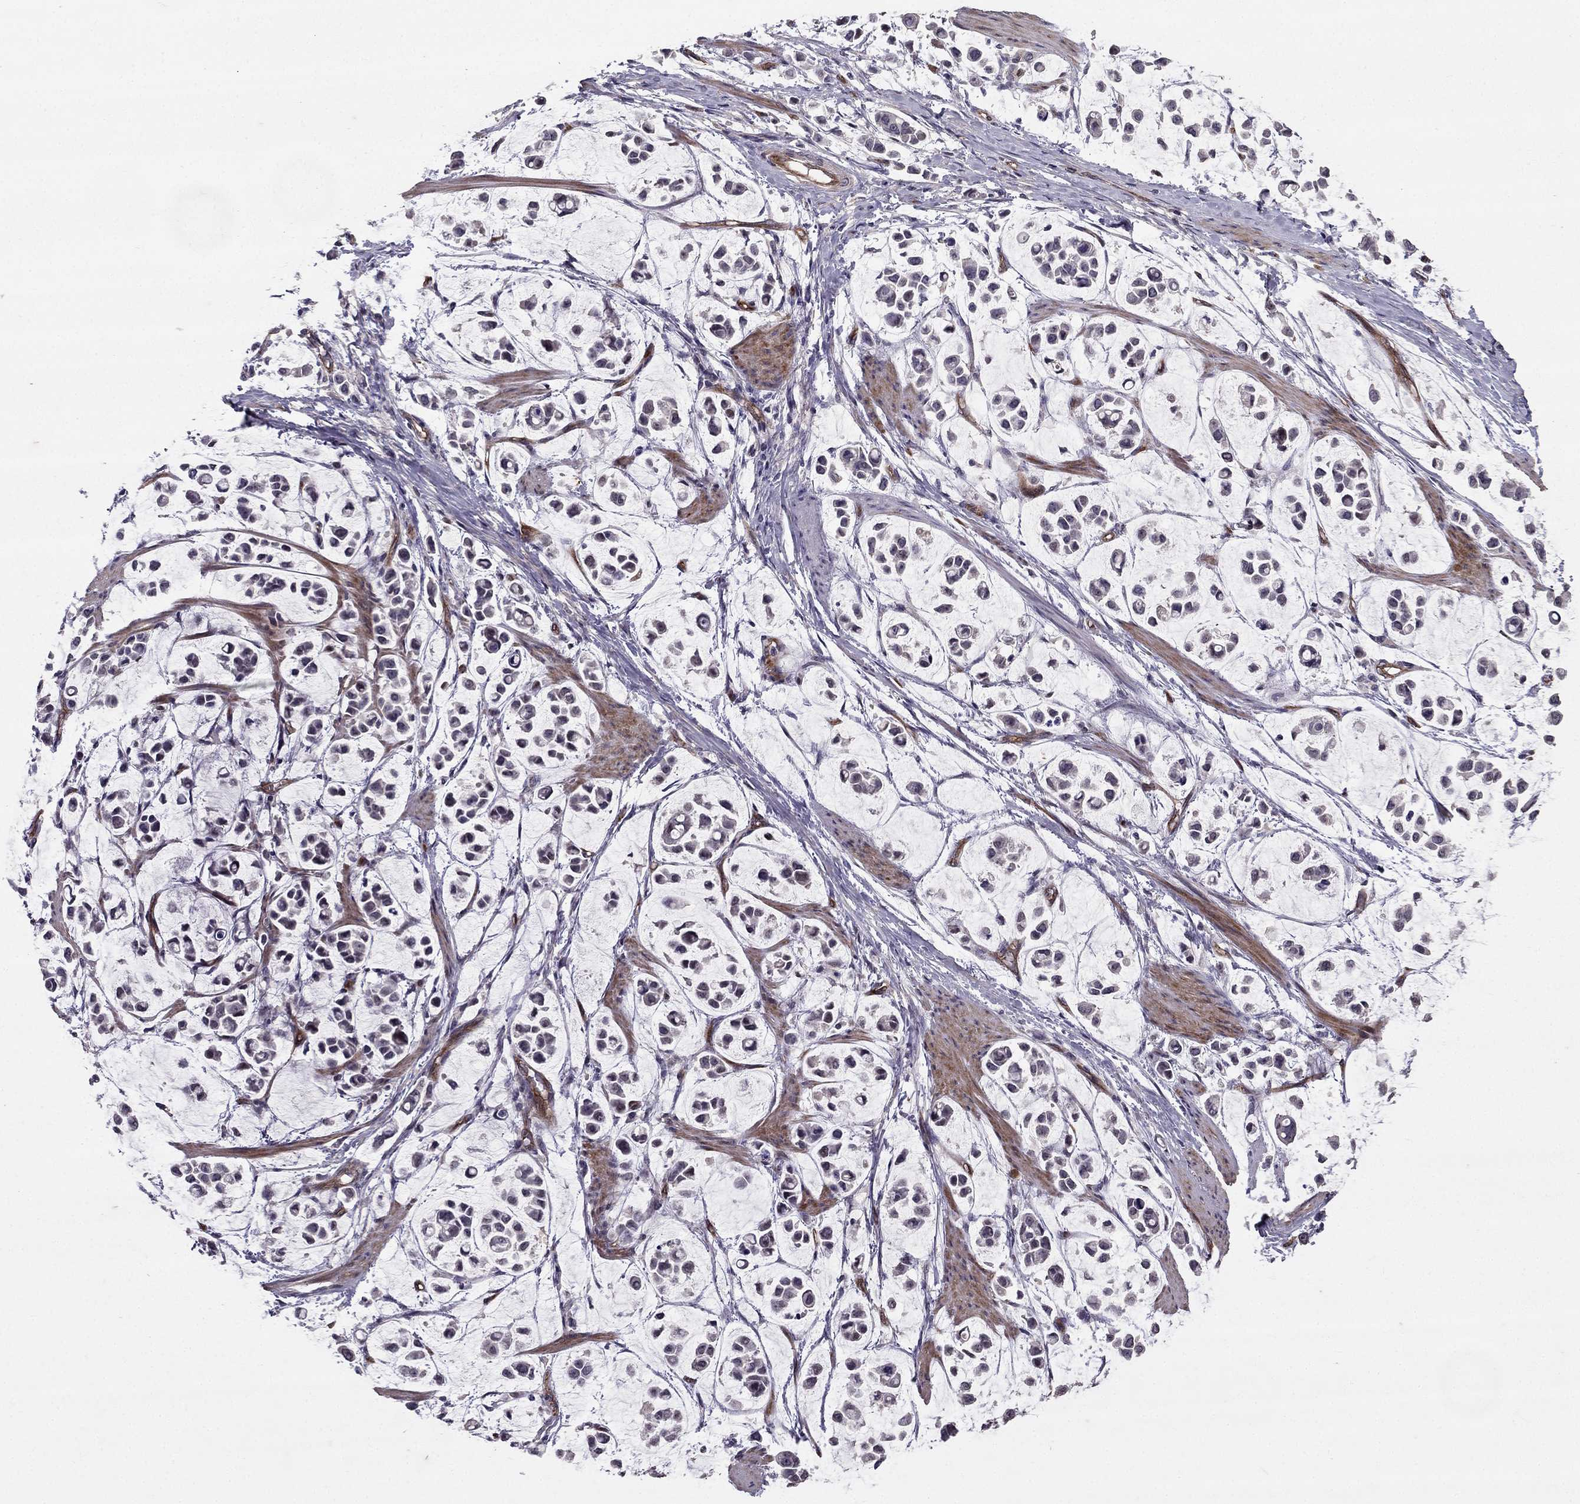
{"staining": {"intensity": "negative", "quantity": "none", "location": "none"}, "tissue": "stomach cancer", "cell_type": "Tumor cells", "image_type": "cancer", "snomed": [{"axis": "morphology", "description": "Adenocarcinoma, NOS"}, {"axis": "topography", "description": "Stomach"}], "caption": "Stomach cancer (adenocarcinoma) stained for a protein using immunohistochemistry shows no positivity tumor cells.", "gene": "RASIP1", "patient": {"sex": "male", "age": 82}}